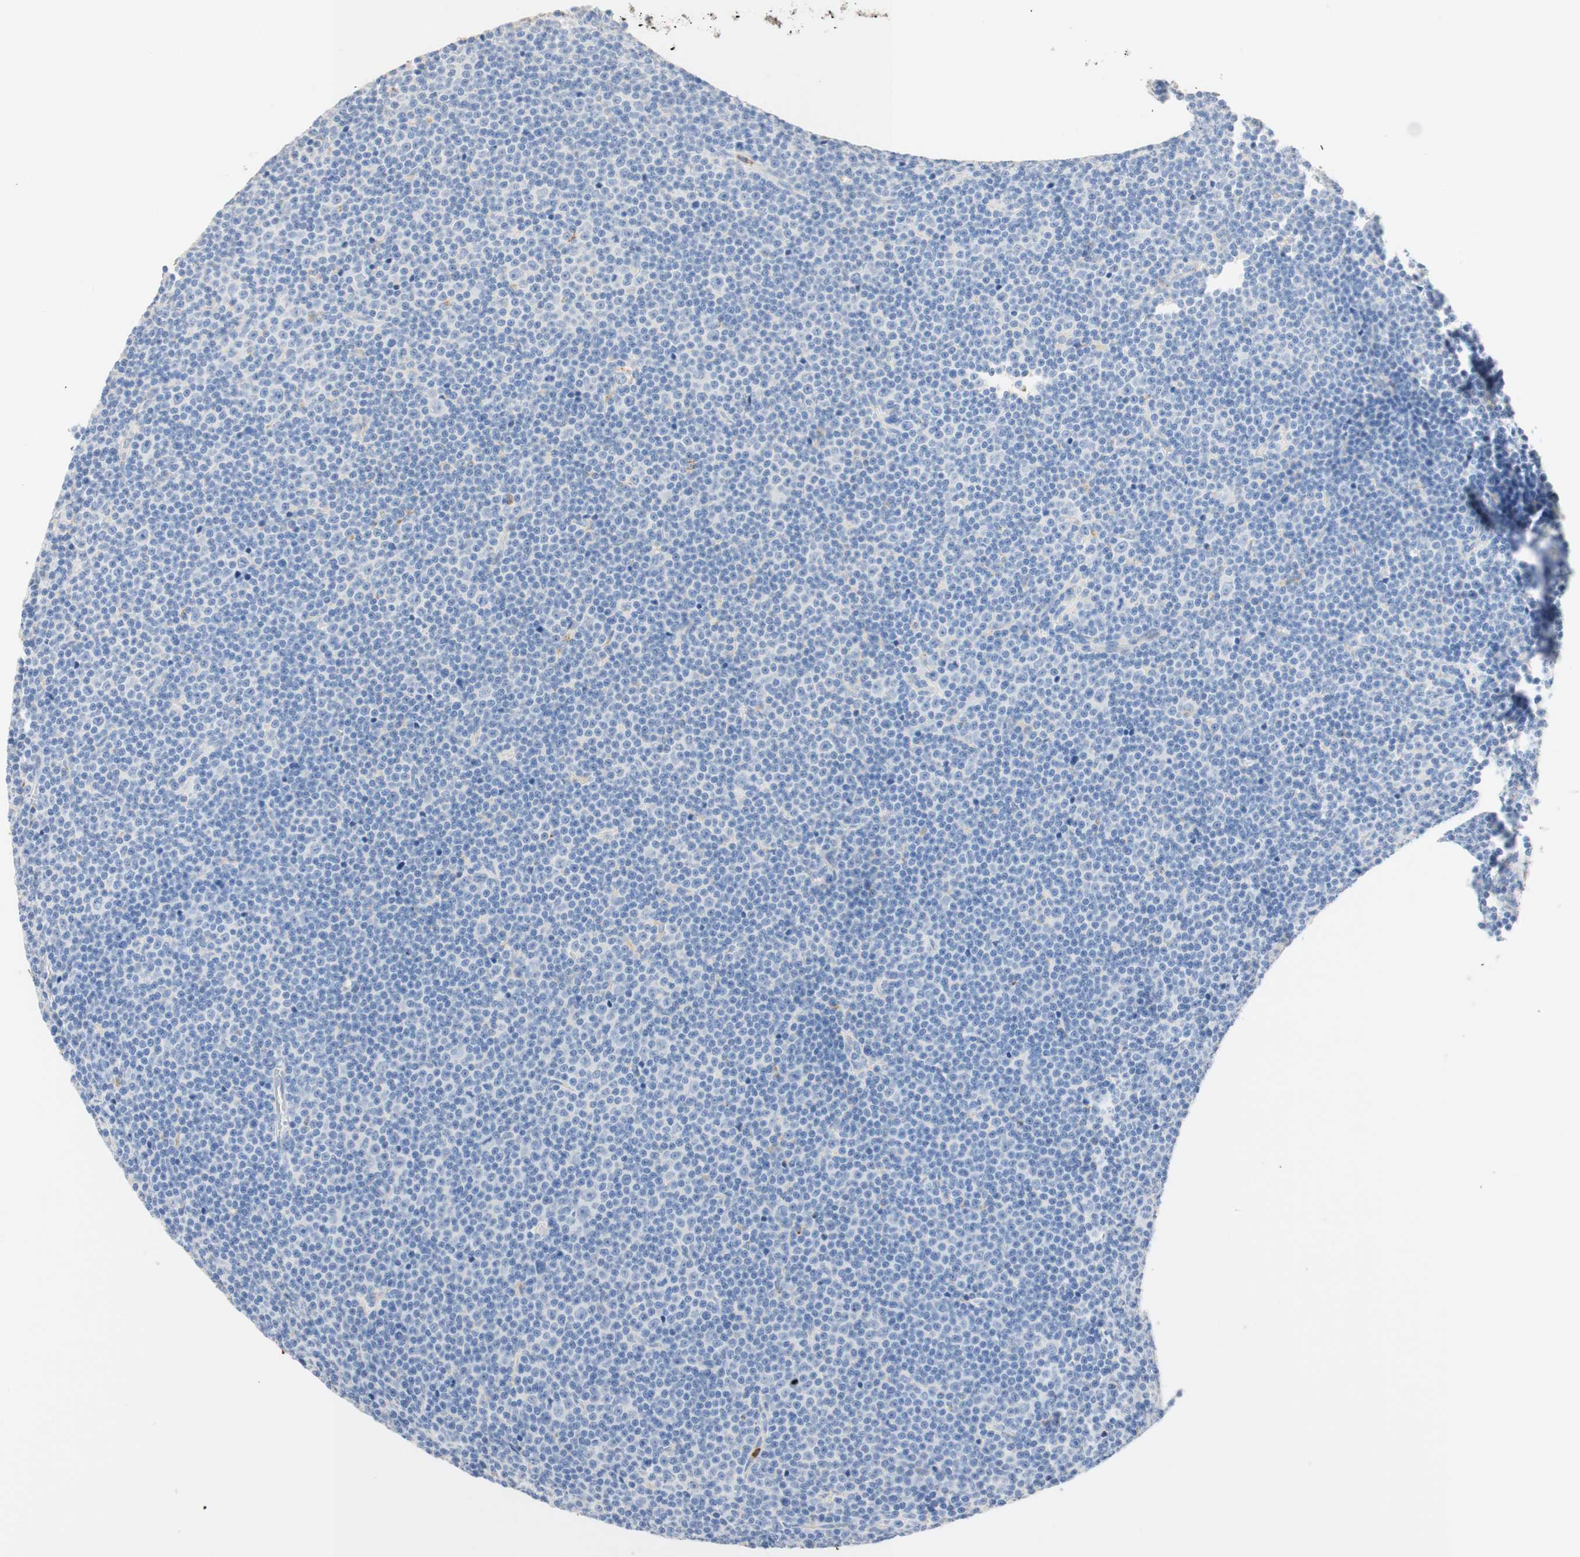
{"staining": {"intensity": "negative", "quantity": "none", "location": "none"}, "tissue": "lymphoma", "cell_type": "Tumor cells", "image_type": "cancer", "snomed": [{"axis": "morphology", "description": "Malignant lymphoma, non-Hodgkin's type, Low grade"}, {"axis": "topography", "description": "Lymph node"}], "caption": "Lymphoma was stained to show a protein in brown. There is no significant staining in tumor cells.", "gene": "CD63", "patient": {"sex": "female", "age": 67}}